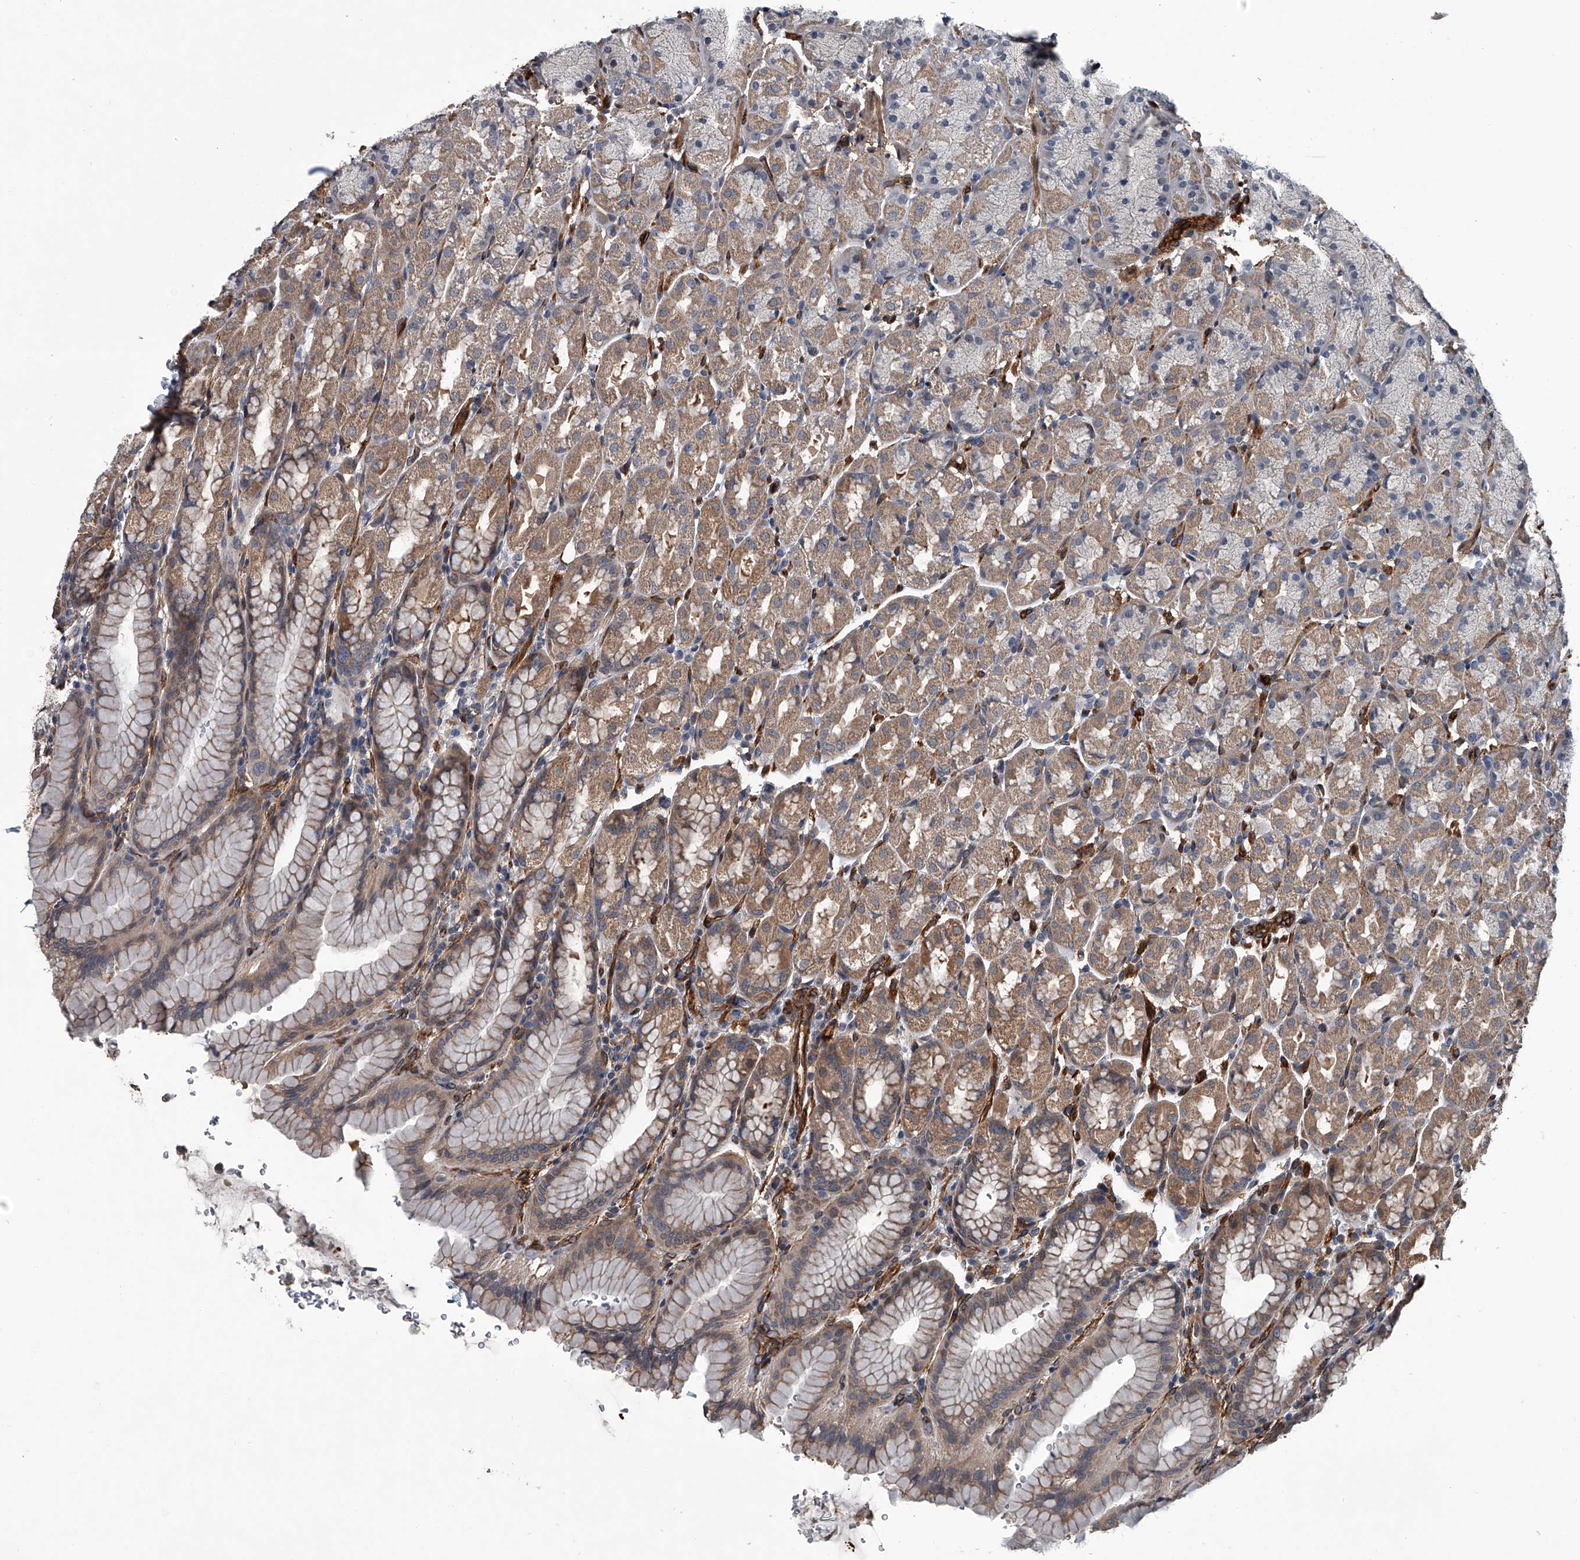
{"staining": {"intensity": "moderate", "quantity": "<25%", "location": "cytoplasmic/membranous"}, "tissue": "stomach", "cell_type": "Glandular cells", "image_type": "normal", "snomed": [{"axis": "morphology", "description": "Normal tissue, NOS"}, {"axis": "topography", "description": "Stomach"}], "caption": "Immunohistochemistry (DAB) staining of normal human stomach exhibits moderate cytoplasmic/membranous protein positivity in about <25% of glandular cells.", "gene": "LDLRAD2", "patient": {"sex": "male", "age": 42}}